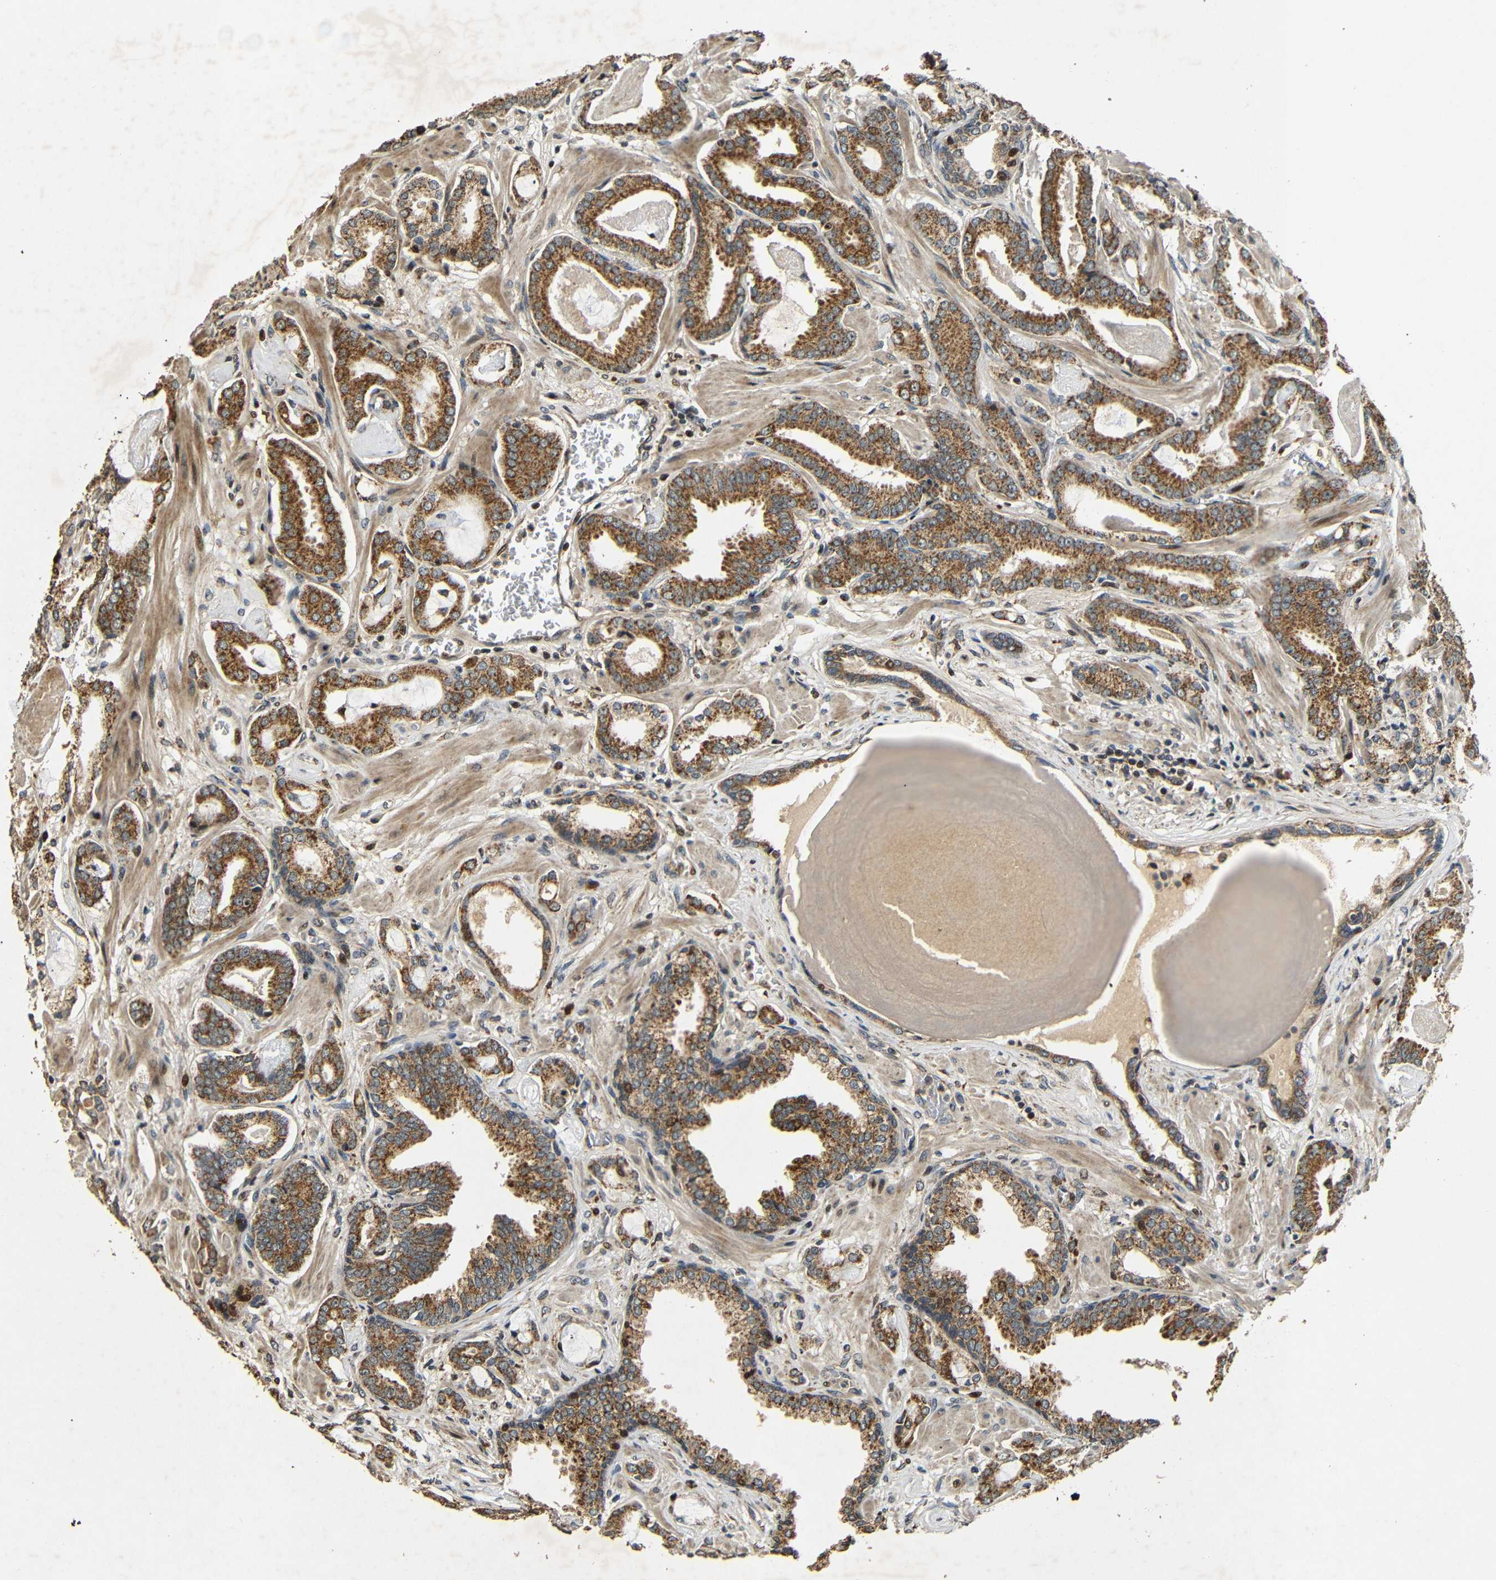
{"staining": {"intensity": "strong", "quantity": ">75%", "location": "cytoplasmic/membranous"}, "tissue": "prostate cancer", "cell_type": "Tumor cells", "image_type": "cancer", "snomed": [{"axis": "morphology", "description": "Adenocarcinoma, Low grade"}, {"axis": "topography", "description": "Prostate"}], "caption": "A photomicrograph showing strong cytoplasmic/membranous positivity in about >75% of tumor cells in prostate adenocarcinoma (low-grade), as visualized by brown immunohistochemical staining.", "gene": "KAZALD1", "patient": {"sex": "male", "age": 53}}